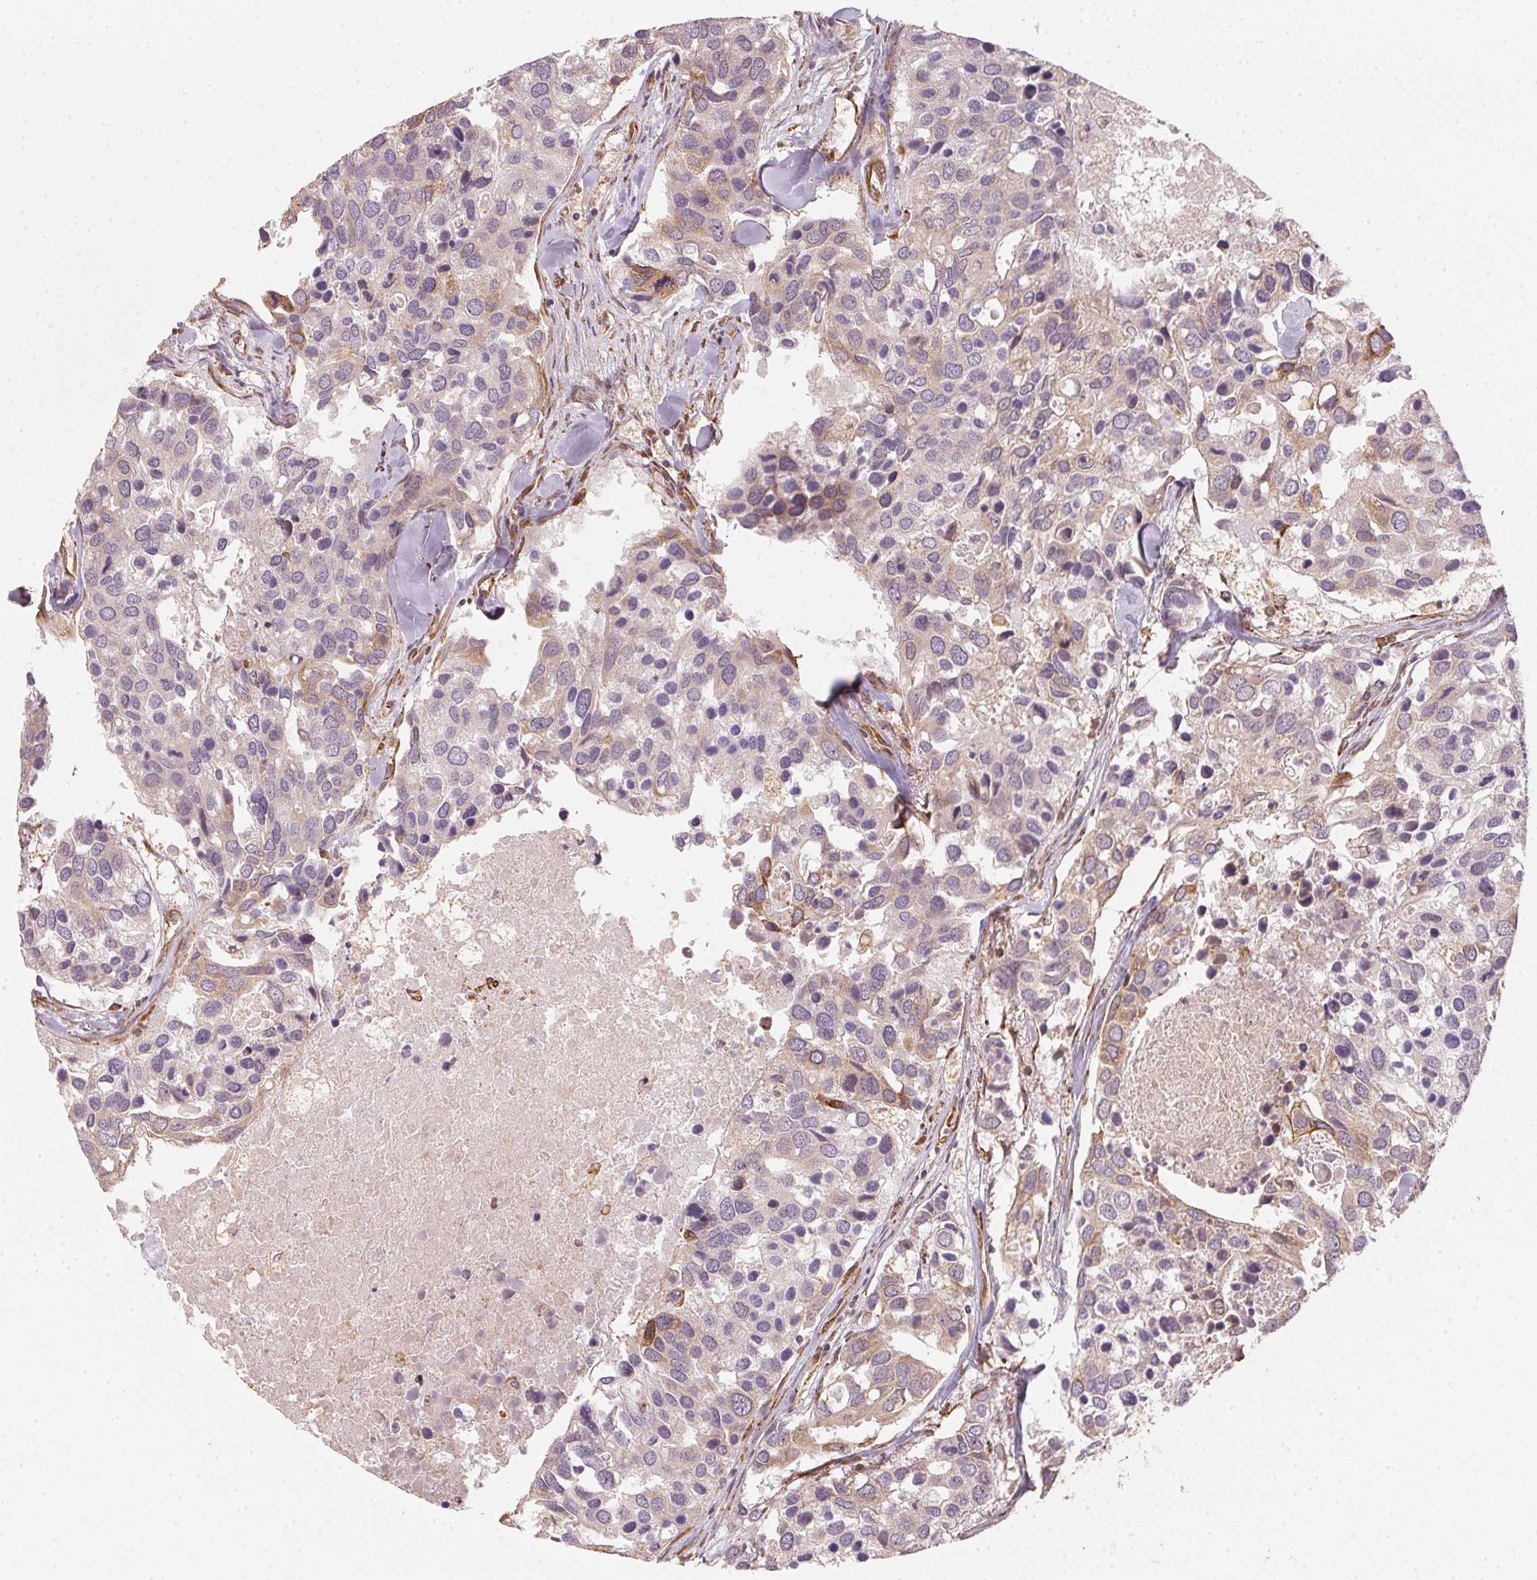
{"staining": {"intensity": "weak", "quantity": "<25%", "location": "cytoplasmic/membranous"}, "tissue": "breast cancer", "cell_type": "Tumor cells", "image_type": "cancer", "snomed": [{"axis": "morphology", "description": "Duct carcinoma"}, {"axis": "topography", "description": "Breast"}], "caption": "A high-resolution micrograph shows IHC staining of breast cancer (infiltrating ductal carcinoma), which exhibits no significant staining in tumor cells.", "gene": "STRN4", "patient": {"sex": "female", "age": 83}}